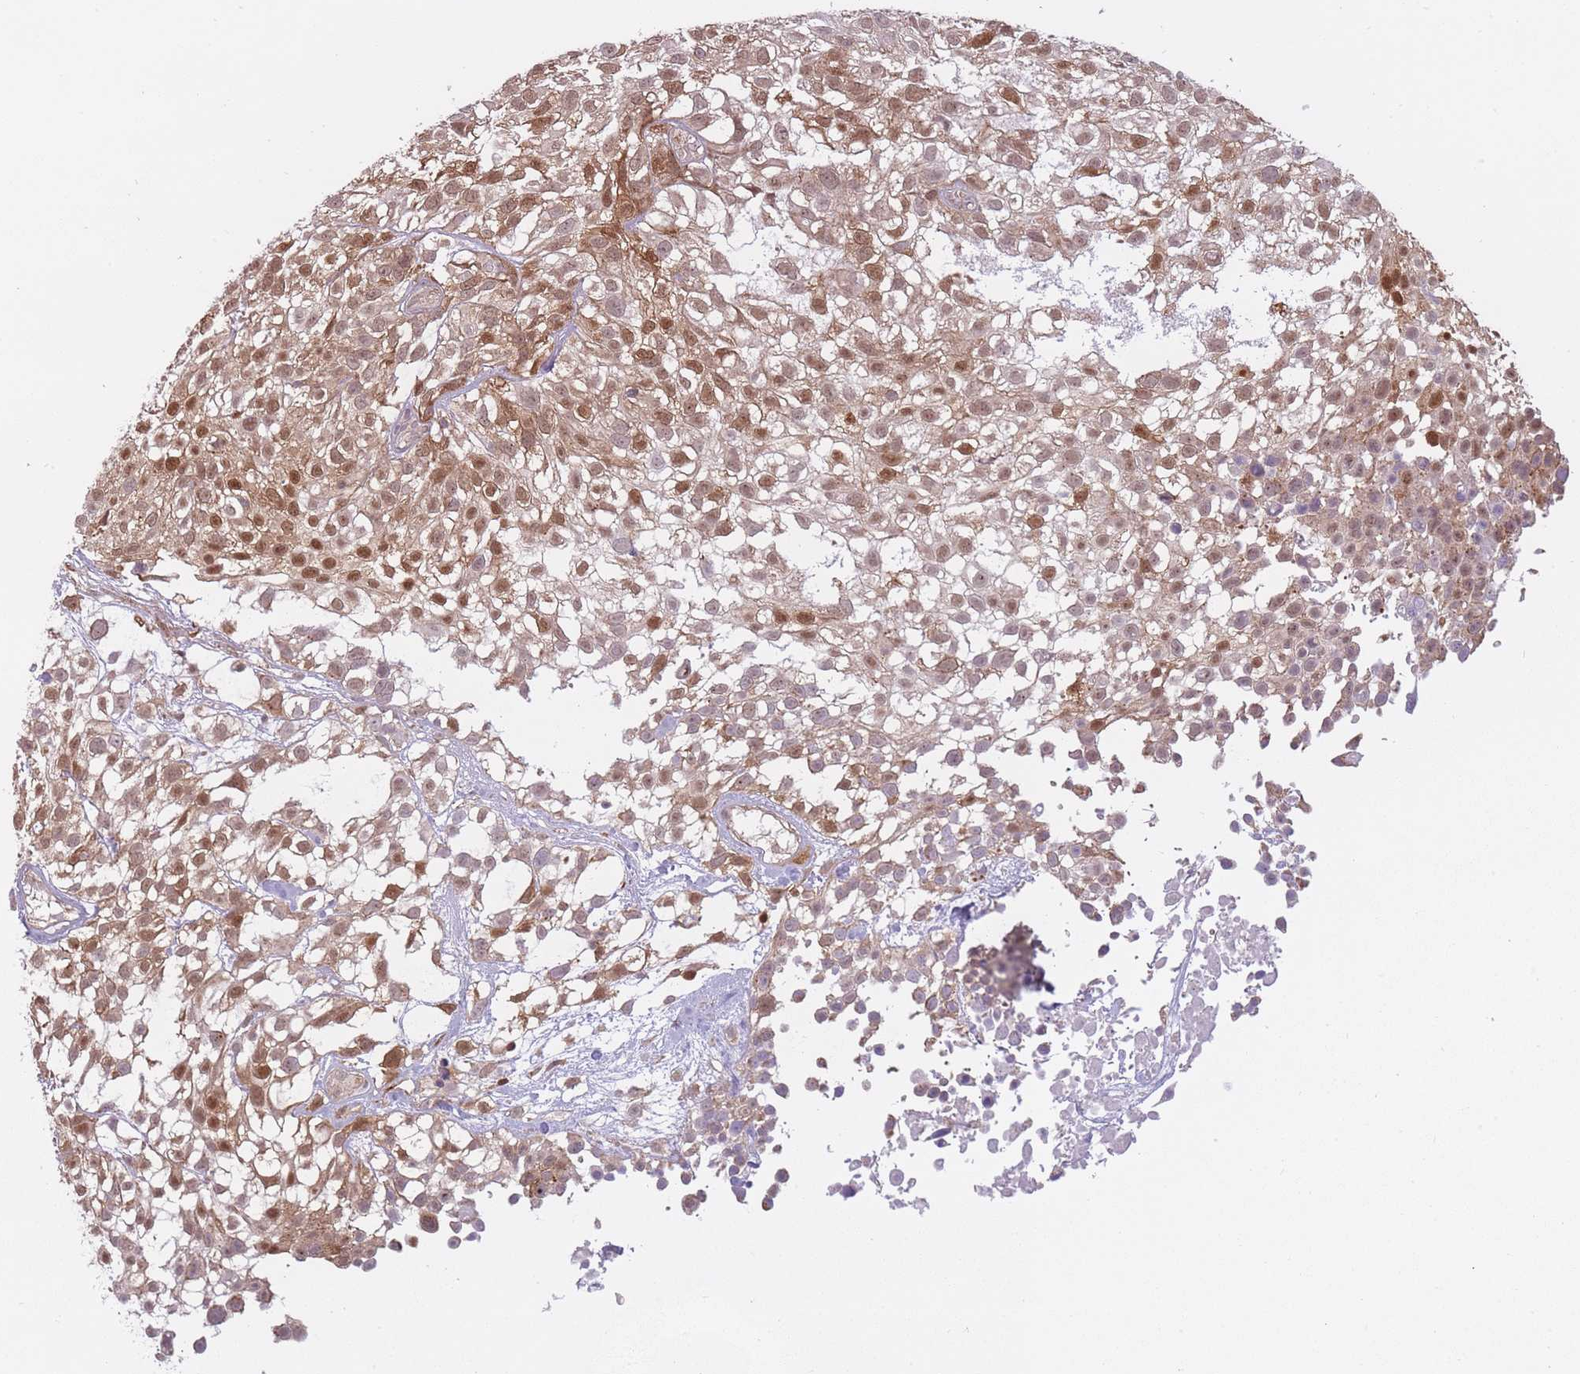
{"staining": {"intensity": "moderate", "quantity": ">75%", "location": "cytoplasmic/membranous,nuclear"}, "tissue": "urothelial cancer", "cell_type": "Tumor cells", "image_type": "cancer", "snomed": [{"axis": "morphology", "description": "Urothelial carcinoma, High grade"}, {"axis": "topography", "description": "Urinary bladder"}], "caption": "Urothelial carcinoma (high-grade) stained for a protein reveals moderate cytoplasmic/membranous and nuclear positivity in tumor cells. Nuclei are stained in blue.", "gene": "LGALS9", "patient": {"sex": "male", "age": 56}}